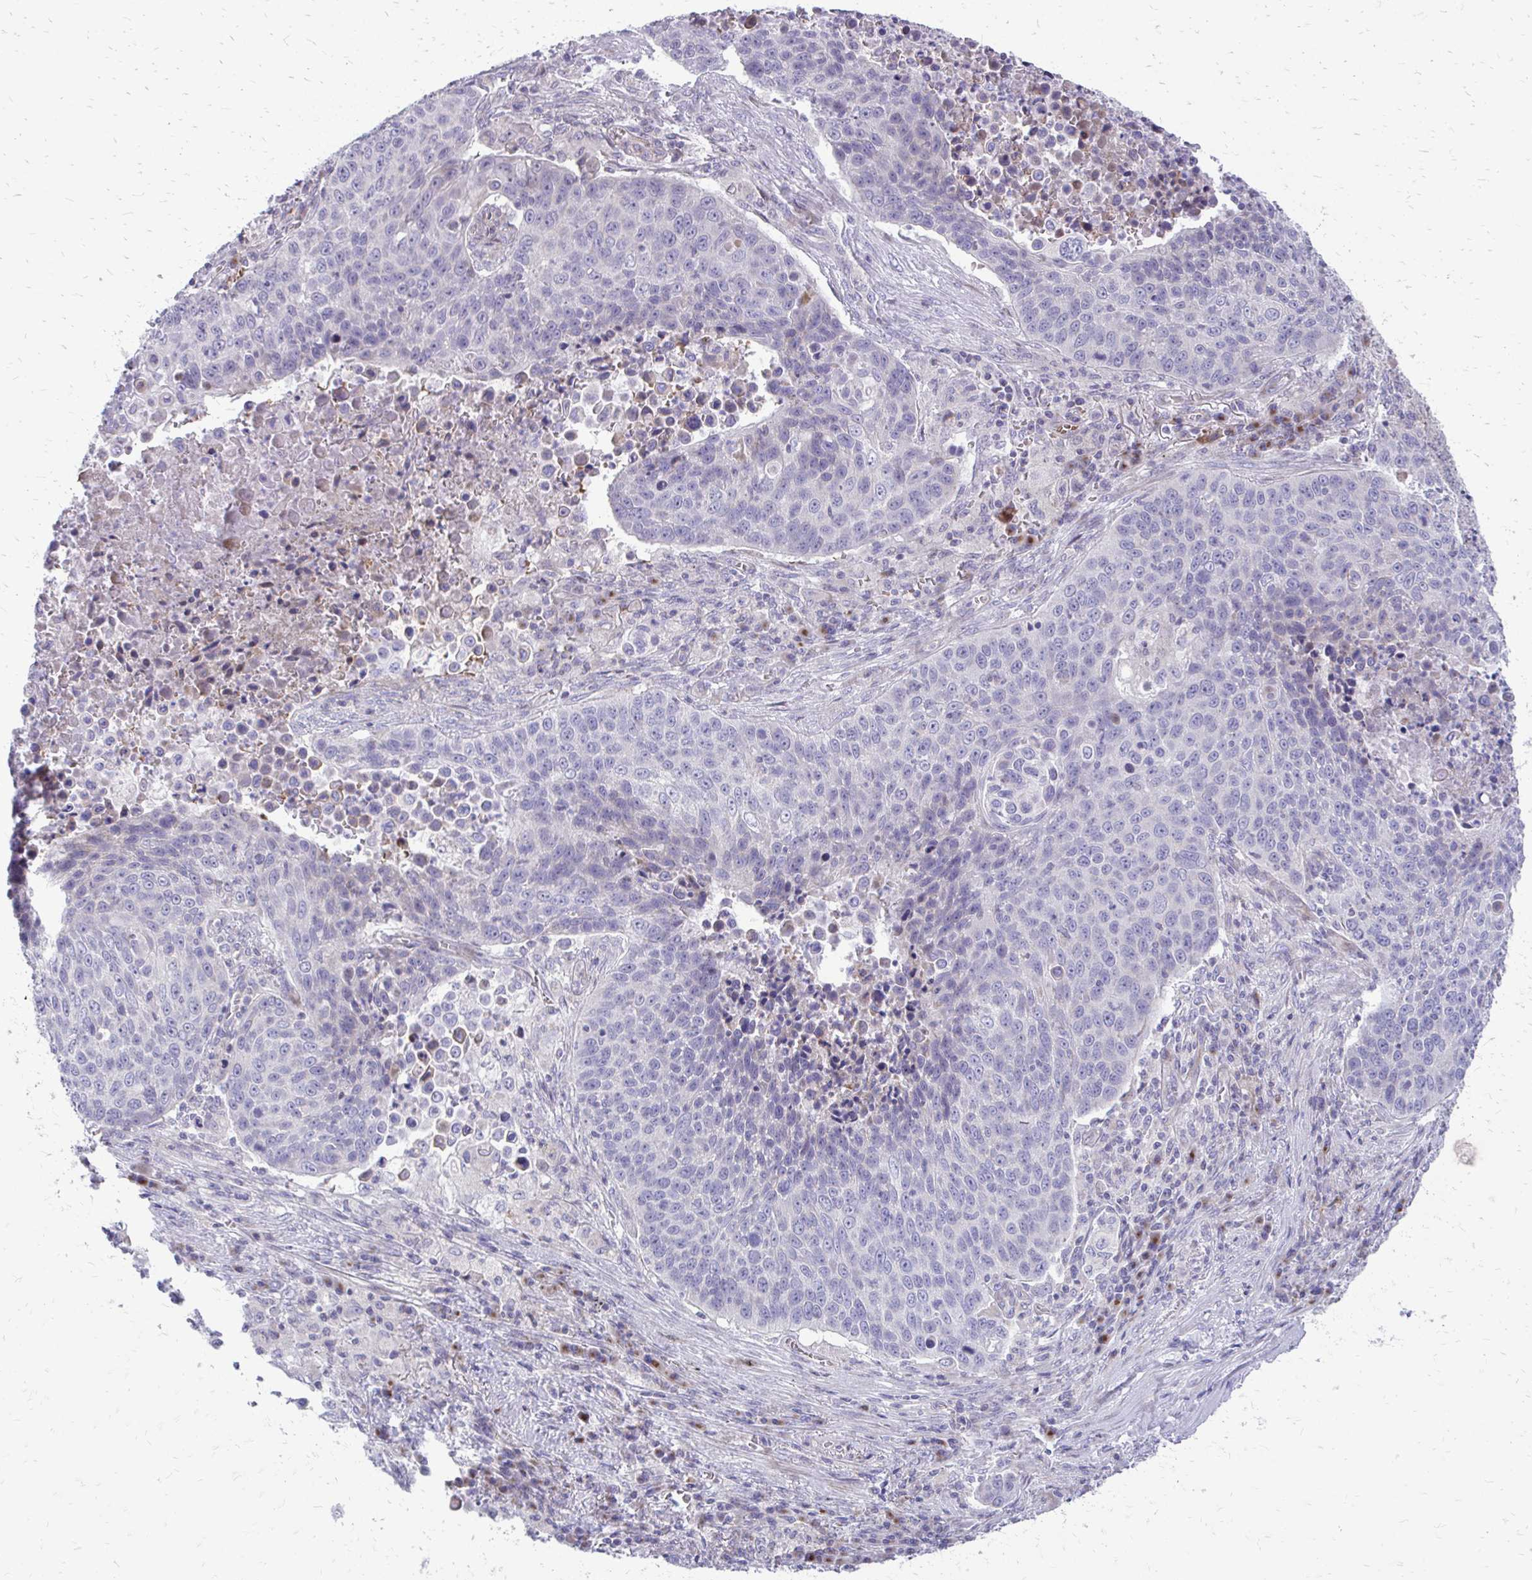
{"staining": {"intensity": "negative", "quantity": "none", "location": "none"}, "tissue": "lung cancer", "cell_type": "Tumor cells", "image_type": "cancer", "snomed": [{"axis": "morphology", "description": "Squamous cell carcinoma, NOS"}, {"axis": "topography", "description": "Lung"}], "caption": "The micrograph shows no staining of tumor cells in squamous cell carcinoma (lung).", "gene": "FUNDC2", "patient": {"sex": "male", "age": 78}}